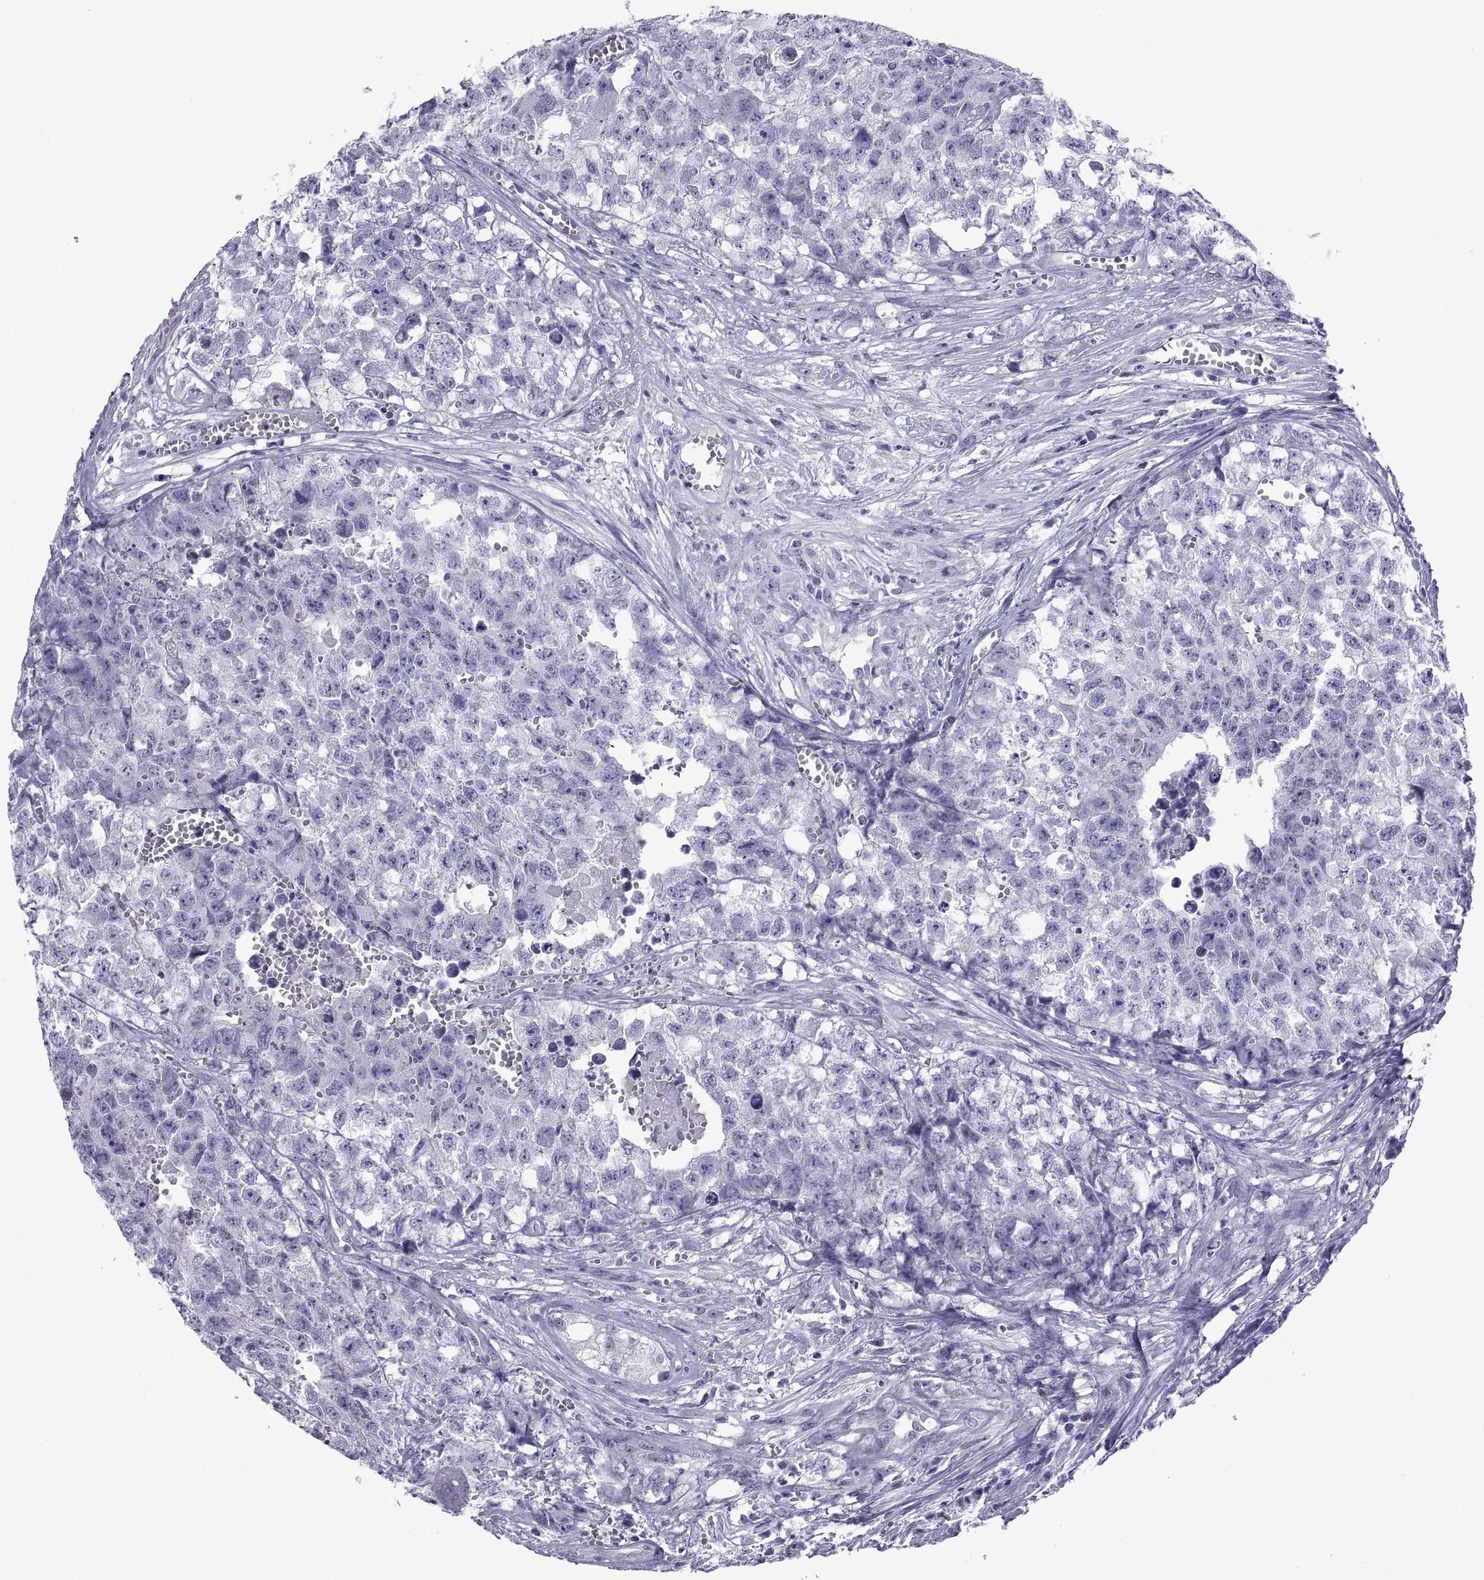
{"staining": {"intensity": "negative", "quantity": "none", "location": "none"}, "tissue": "testis cancer", "cell_type": "Tumor cells", "image_type": "cancer", "snomed": [{"axis": "morphology", "description": "Seminoma, NOS"}, {"axis": "morphology", "description": "Carcinoma, Embryonal, NOS"}, {"axis": "topography", "description": "Testis"}], "caption": "A high-resolution image shows immunohistochemistry staining of testis seminoma, which demonstrates no significant staining in tumor cells. The staining is performed using DAB (3,3'-diaminobenzidine) brown chromogen with nuclei counter-stained in using hematoxylin.", "gene": "SPDYE1", "patient": {"sex": "male", "age": 22}}